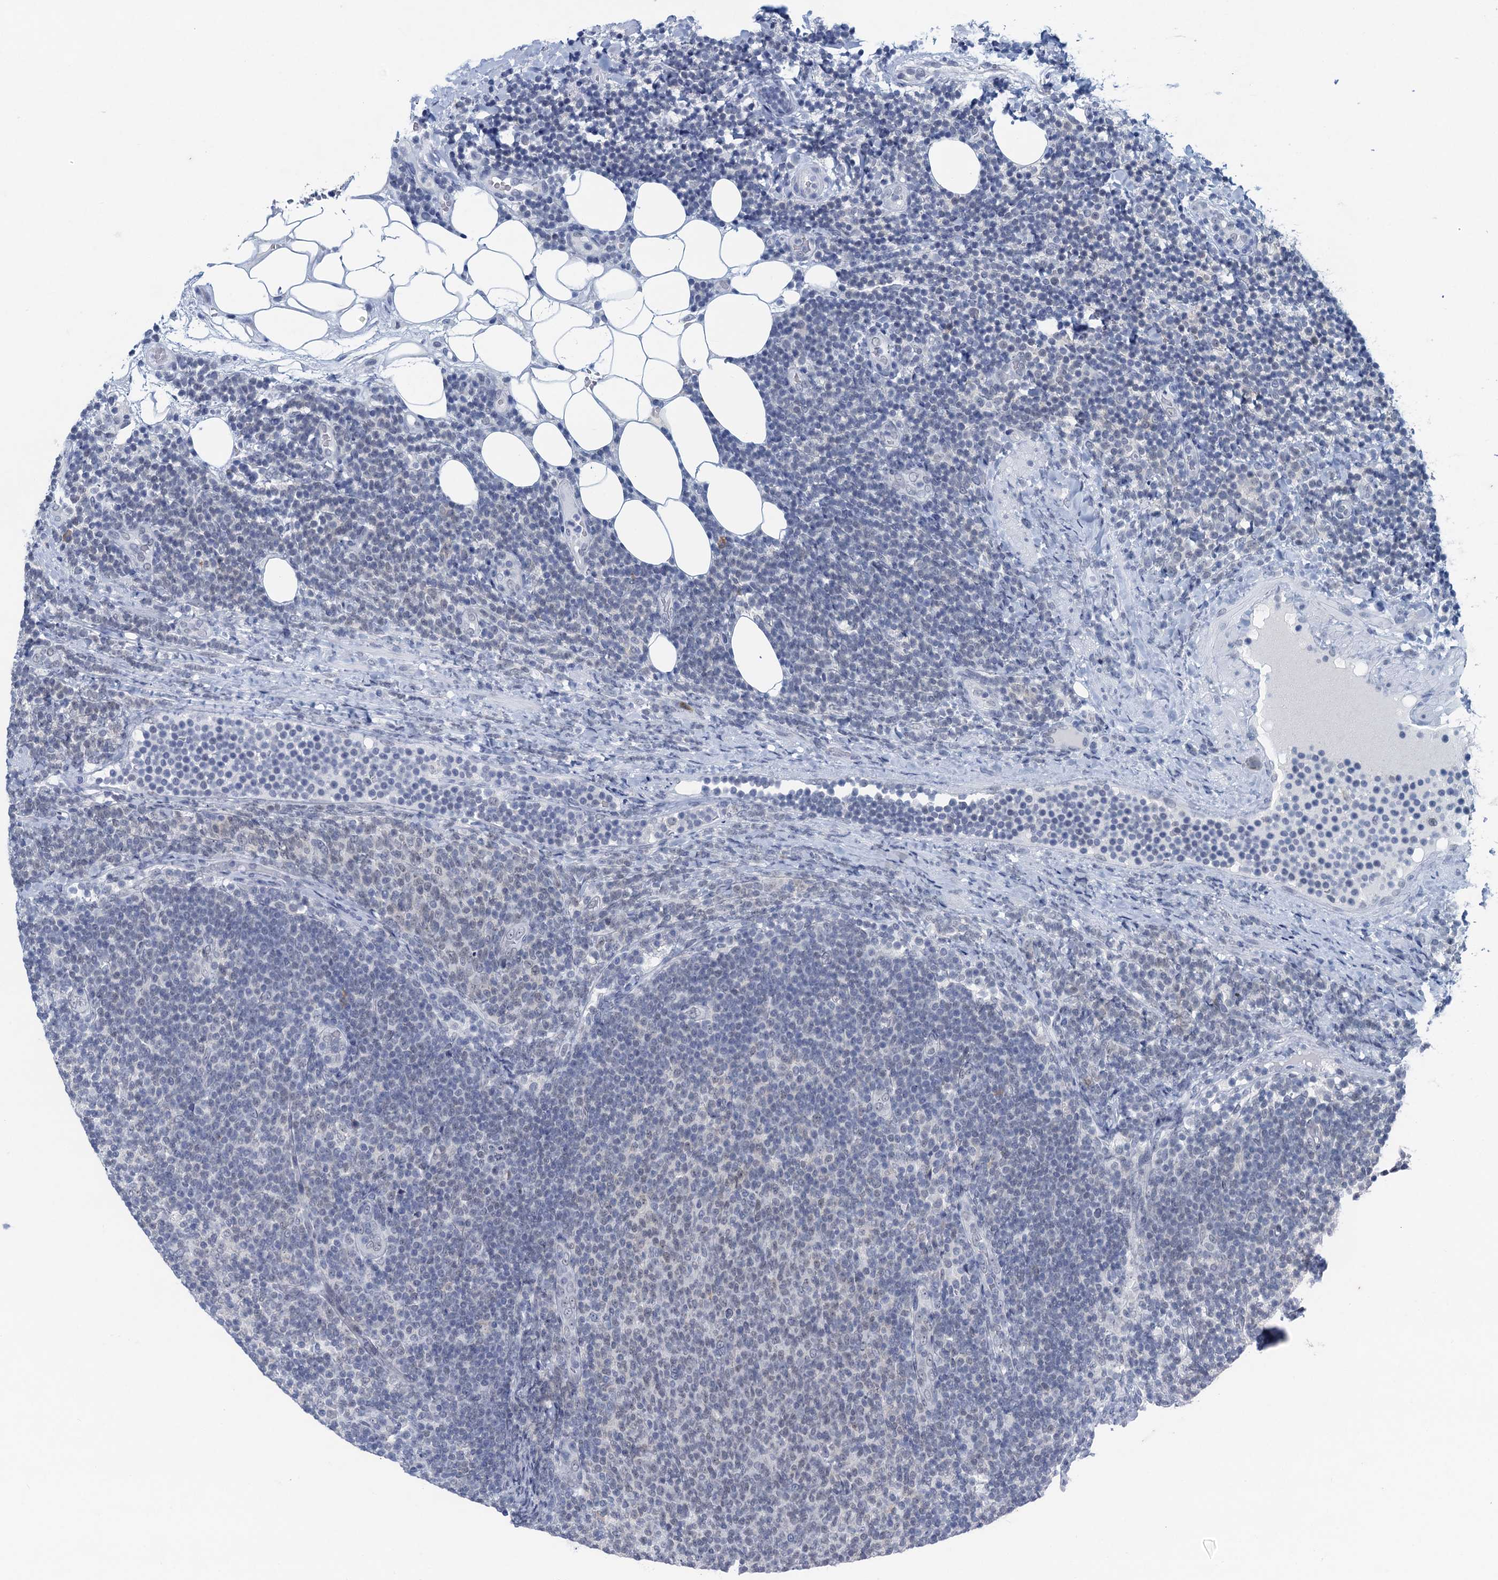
{"staining": {"intensity": "negative", "quantity": "none", "location": "none"}, "tissue": "lymphoma", "cell_type": "Tumor cells", "image_type": "cancer", "snomed": [{"axis": "morphology", "description": "Malignant lymphoma, non-Hodgkin's type, Low grade"}, {"axis": "topography", "description": "Lymph node"}], "caption": "Histopathology image shows no protein positivity in tumor cells of low-grade malignant lymphoma, non-Hodgkin's type tissue. (Brightfield microscopy of DAB immunohistochemistry at high magnification).", "gene": "HAPSTR1", "patient": {"sex": "male", "age": 66}}